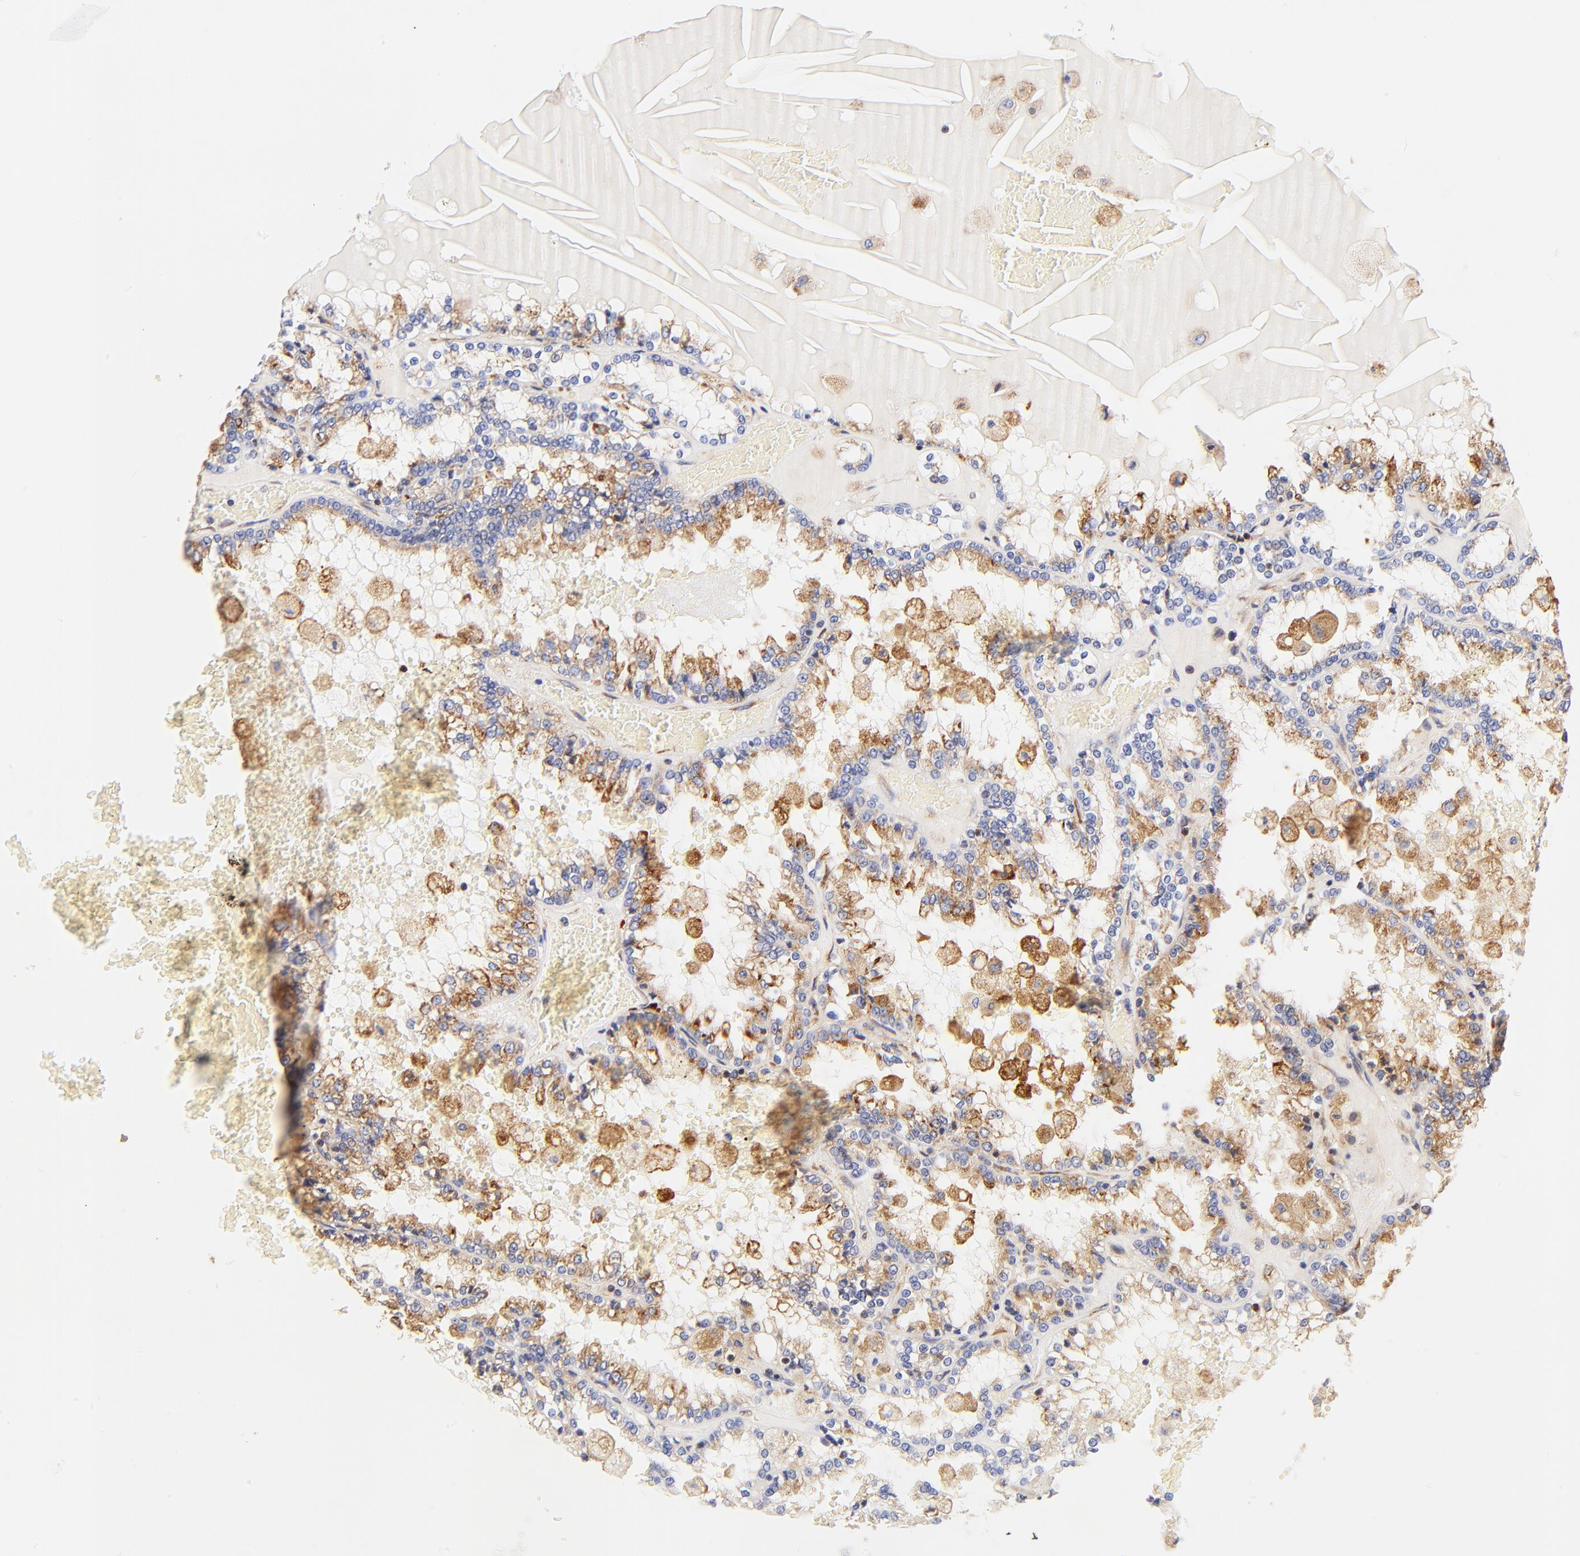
{"staining": {"intensity": "moderate", "quantity": "25%-75%", "location": "cytoplasmic/membranous"}, "tissue": "renal cancer", "cell_type": "Tumor cells", "image_type": "cancer", "snomed": [{"axis": "morphology", "description": "Adenocarcinoma, NOS"}, {"axis": "topography", "description": "Kidney"}], "caption": "The micrograph demonstrates a brown stain indicating the presence of a protein in the cytoplasmic/membranous of tumor cells in renal cancer.", "gene": "RPL27", "patient": {"sex": "female", "age": 56}}